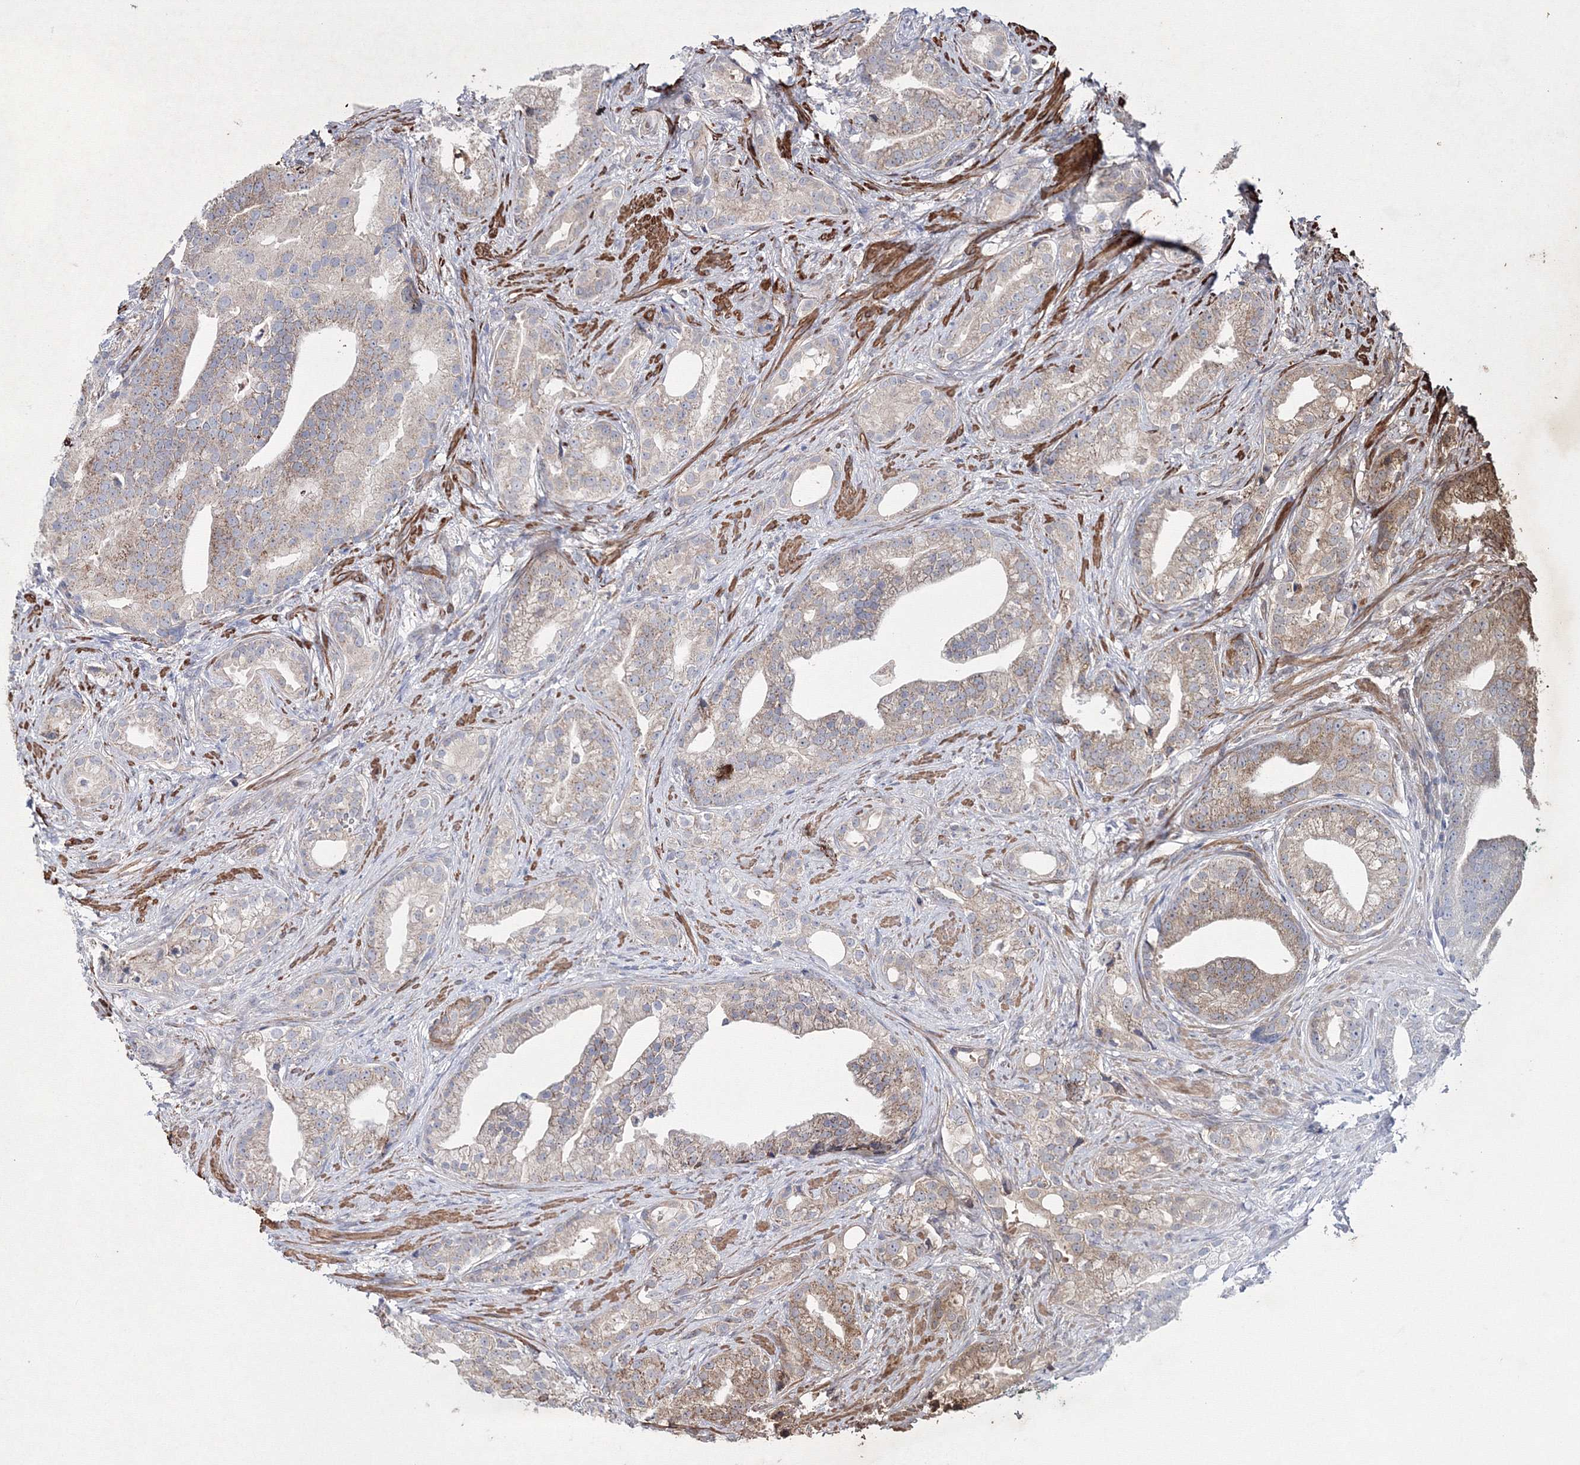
{"staining": {"intensity": "moderate", "quantity": ">75%", "location": "cytoplasmic/membranous"}, "tissue": "prostate cancer", "cell_type": "Tumor cells", "image_type": "cancer", "snomed": [{"axis": "morphology", "description": "Adenocarcinoma, Low grade"}, {"axis": "topography", "description": "Prostate"}], "caption": "A histopathology image of human prostate adenocarcinoma (low-grade) stained for a protein reveals moderate cytoplasmic/membranous brown staining in tumor cells. (DAB (3,3'-diaminobenzidine) IHC, brown staining for protein, blue staining for nuclei).", "gene": "GFM1", "patient": {"sex": "male", "age": 71}}